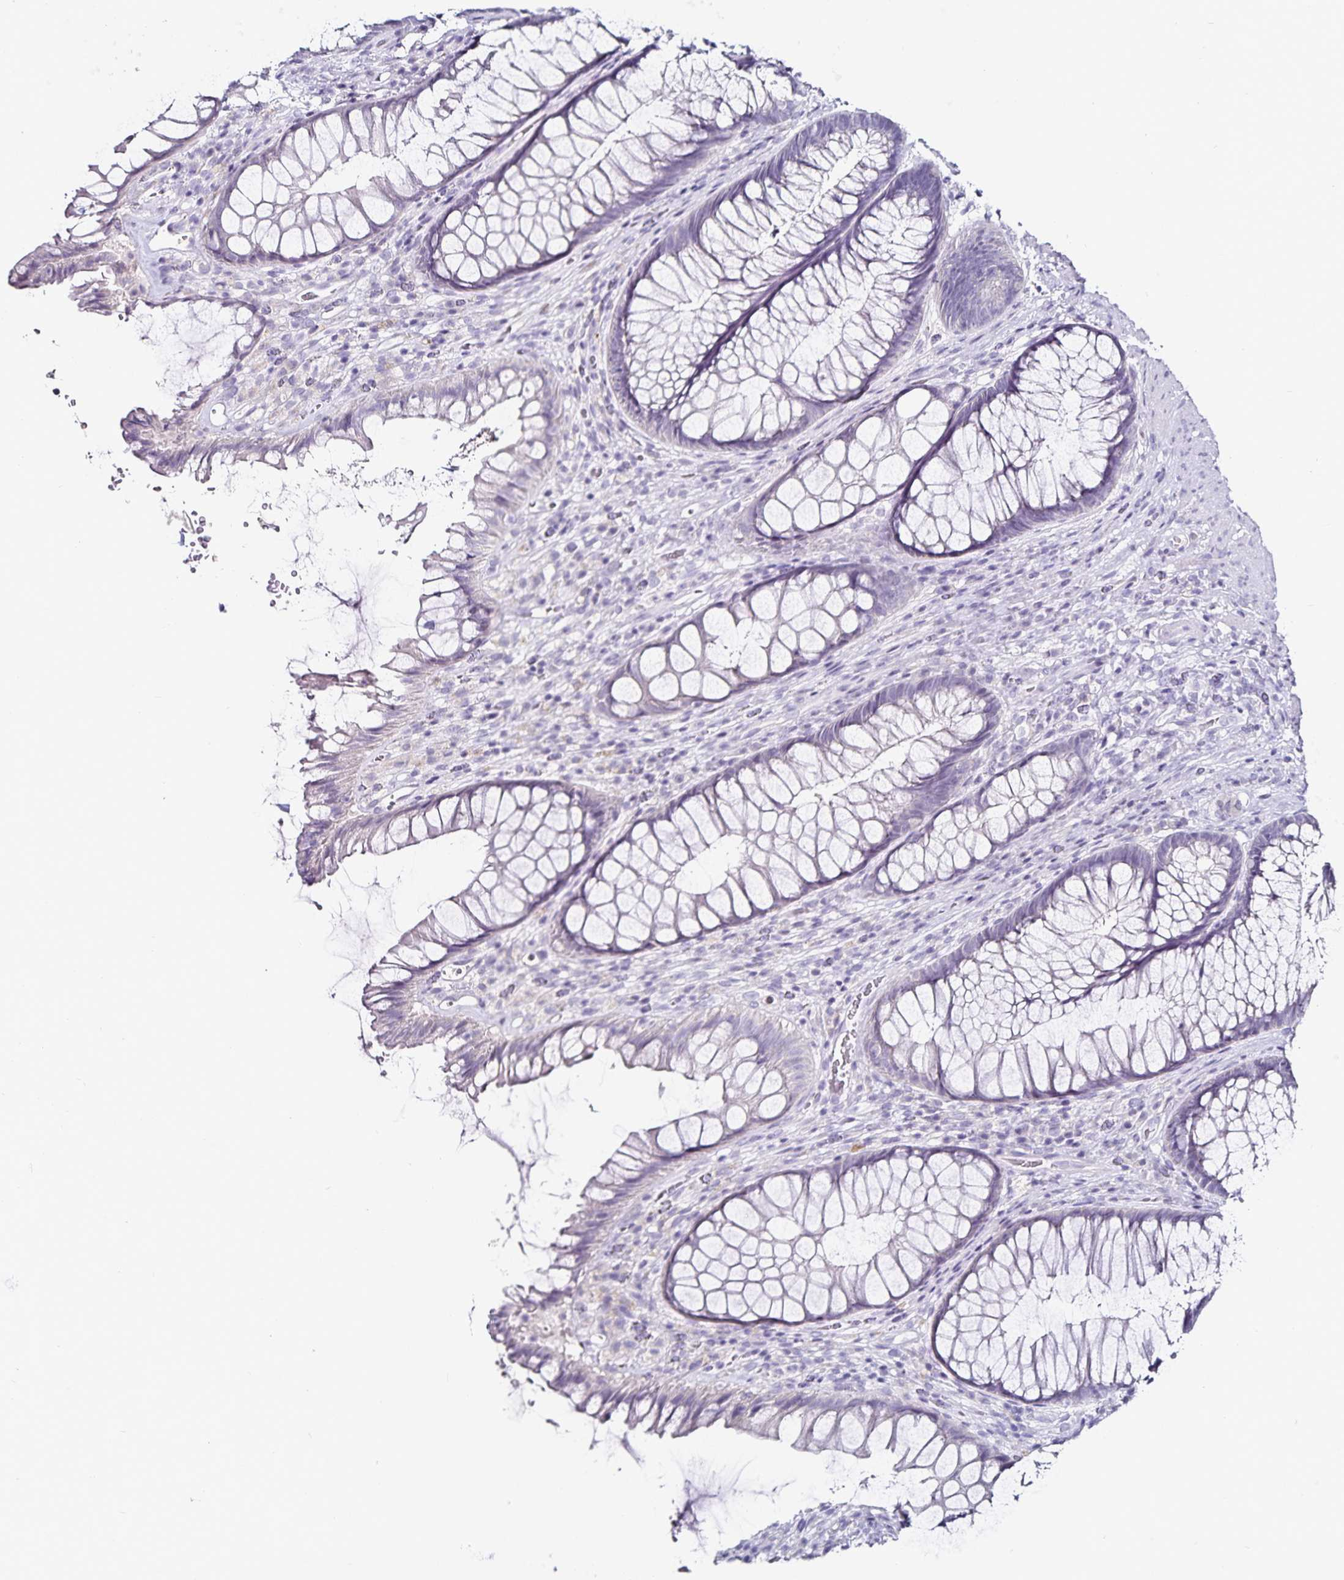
{"staining": {"intensity": "negative", "quantity": "none", "location": "none"}, "tissue": "rectum", "cell_type": "Glandular cells", "image_type": "normal", "snomed": [{"axis": "morphology", "description": "Normal tissue, NOS"}, {"axis": "topography", "description": "Rectum"}], "caption": "DAB immunohistochemical staining of unremarkable rectum displays no significant positivity in glandular cells.", "gene": "TTR", "patient": {"sex": "male", "age": 53}}